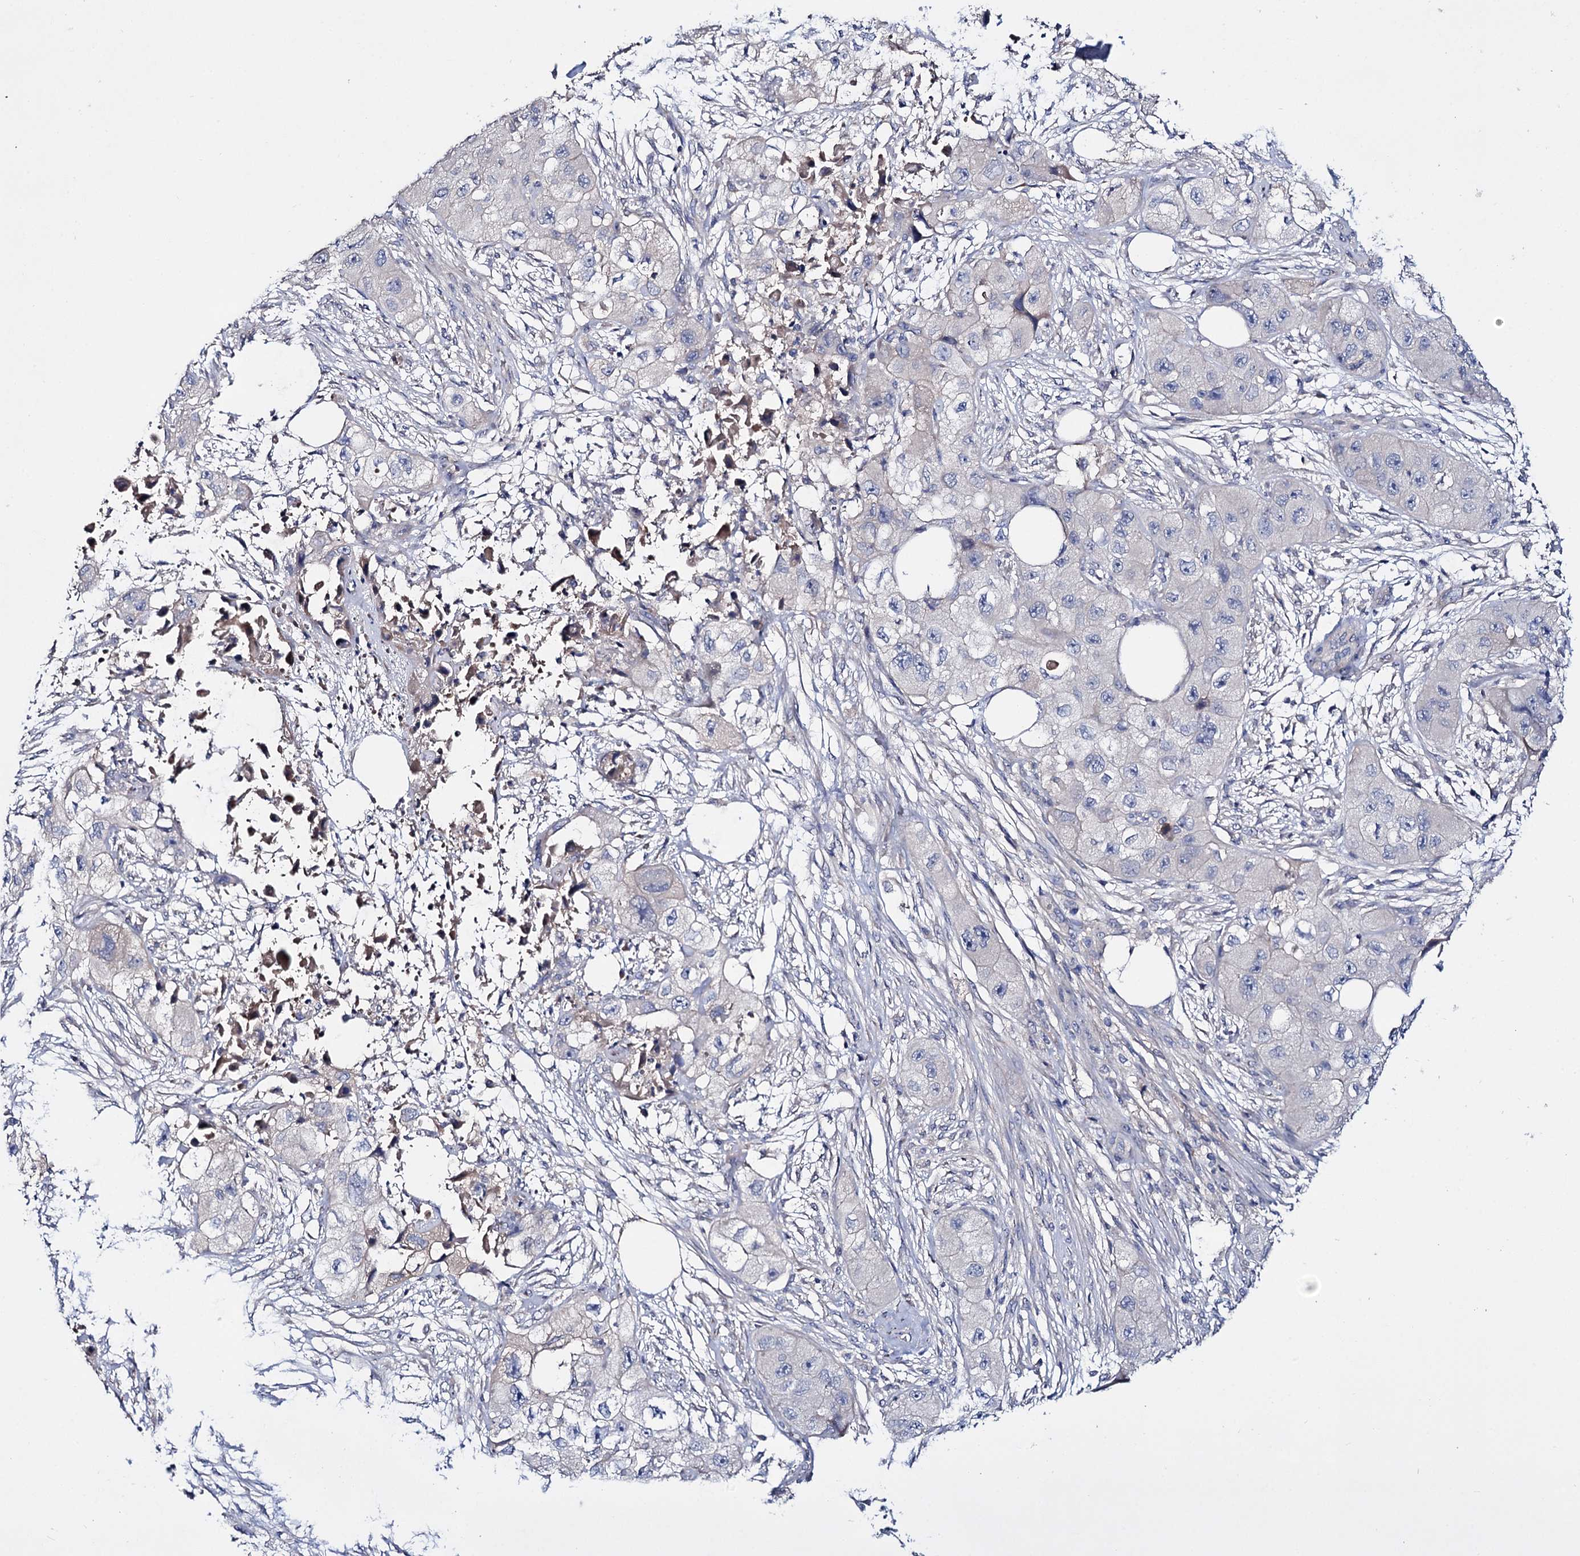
{"staining": {"intensity": "negative", "quantity": "none", "location": "none"}, "tissue": "skin cancer", "cell_type": "Tumor cells", "image_type": "cancer", "snomed": [{"axis": "morphology", "description": "Squamous cell carcinoma, NOS"}, {"axis": "topography", "description": "Skin"}, {"axis": "topography", "description": "Subcutis"}], "caption": "IHC of skin squamous cell carcinoma displays no staining in tumor cells.", "gene": "PPP1R32", "patient": {"sex": "male", "age": 73}}